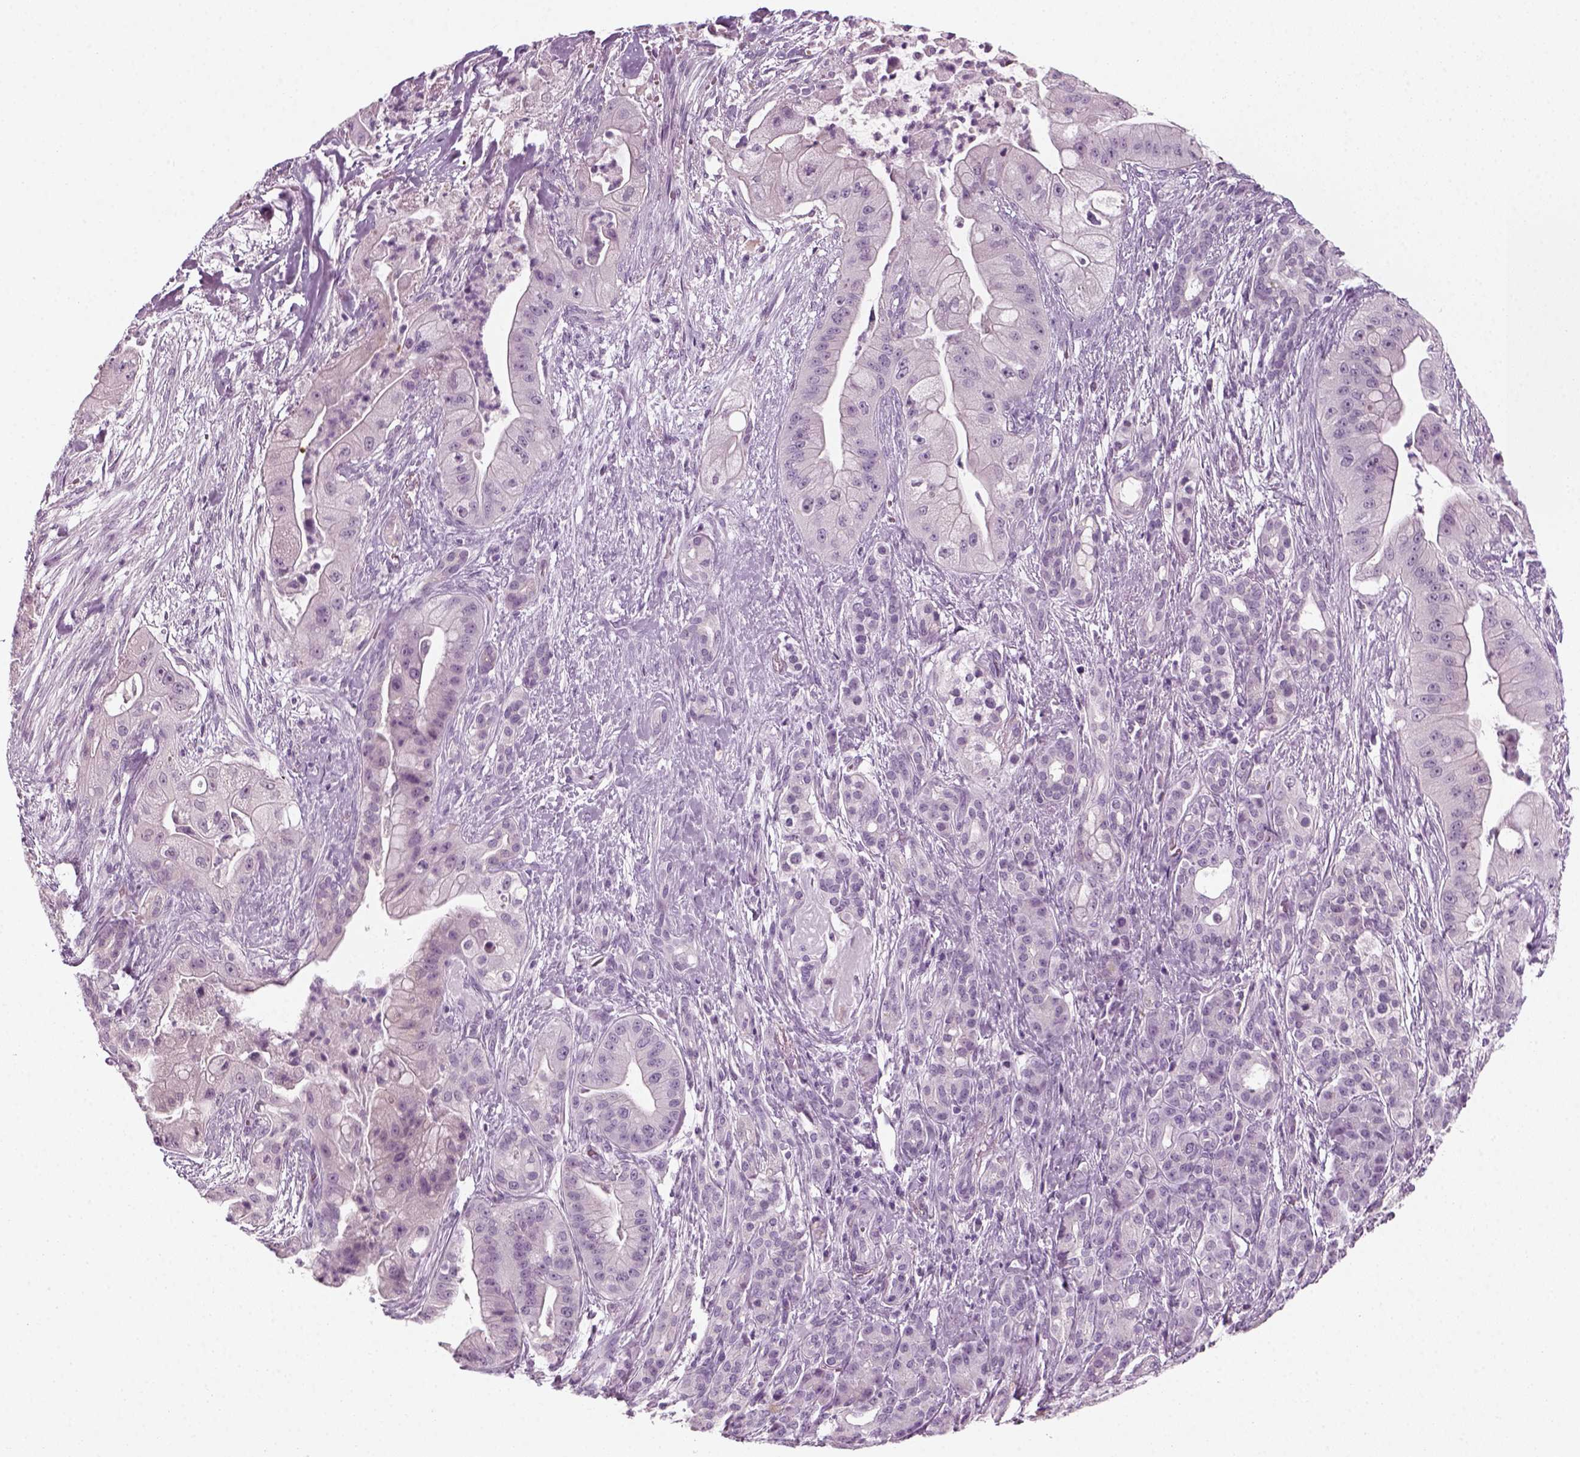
{"staining": {"intensity": "negative", "quantity": "none", "location": "none"}, "tissue": "pancreatic cancer", "cell_type": "Tumor cells", "image_type": "cancer", "snomed": [{"axis": "morphology", "description": "Normal tissue, NOS"}, {"axis": "morphology", "description": "Inflammation, NOS"}, {"axis": "morphology", "description": "Adenocarcinoma, NOS"}, {"axis": "topography", "description": "Pancreas"}], "caption": "This is a micrograph of immunohistochemistry staining of pancreatic cancer, which shows no expression in tumor cells.", "gene": "KRT75", "patient": {"sex": "male", "age": 57}}